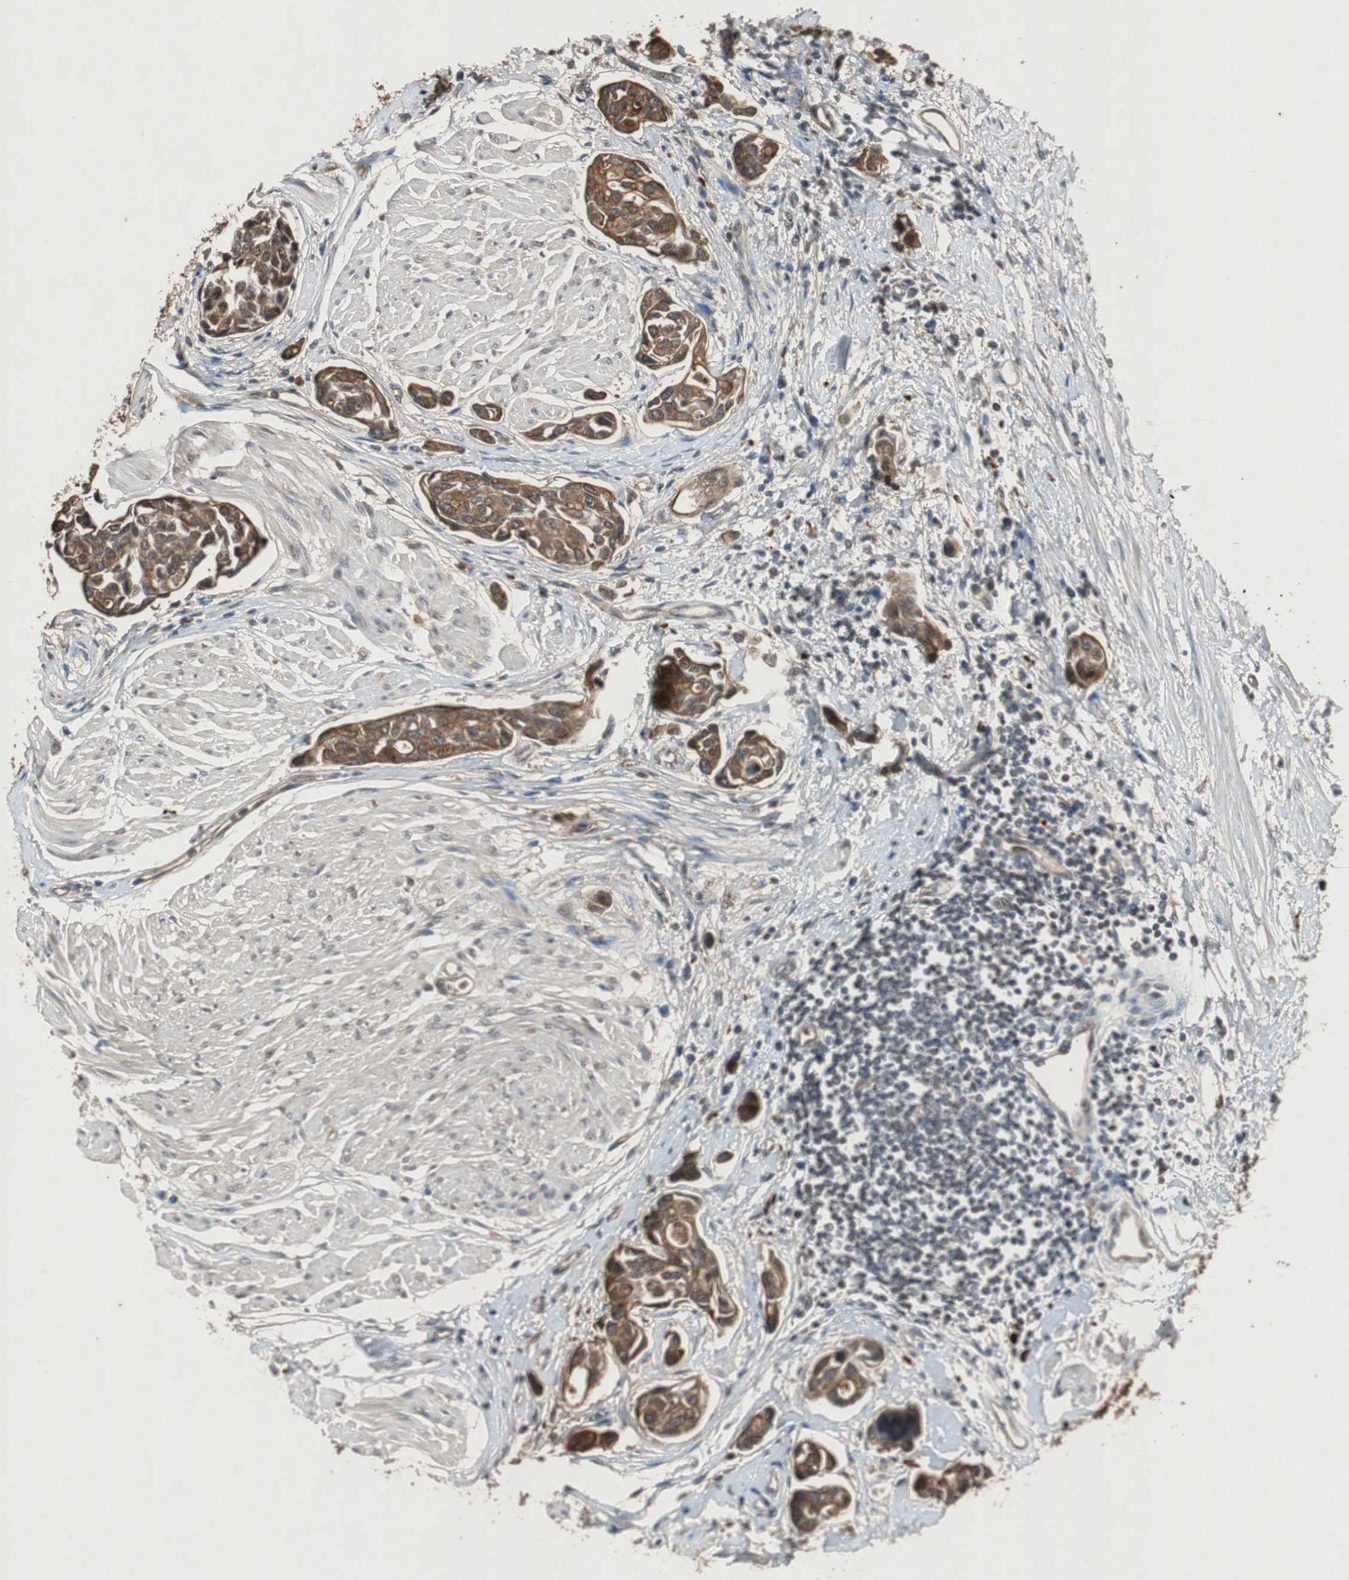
{"staining": {"intensity": "strong", "quantity": ">75%", "location": "cytoplasmic/membranous"}, "tissue": "urothelial cancer", "cell_type": "Tumor cells", "image_type": "cancer", "snomed": [{"axis": "morphology", "description": "Urothelial carcinoma, High grade"}, {"axis": "topography", "description": "Urinary bladder"}], "caption": "IHC (DAB) staining of human high-grade urothelial carcinoma displays strong cytoplasmic/membranous protein staining in approximately >75% of tumor cells. The staining is performed using DAB brown chromogen to label protein expression. The nuclei are counter-stained blue using hematoxylin.", "gene": "SLIT2", "patient": {"sex": "male", "age": 78}}